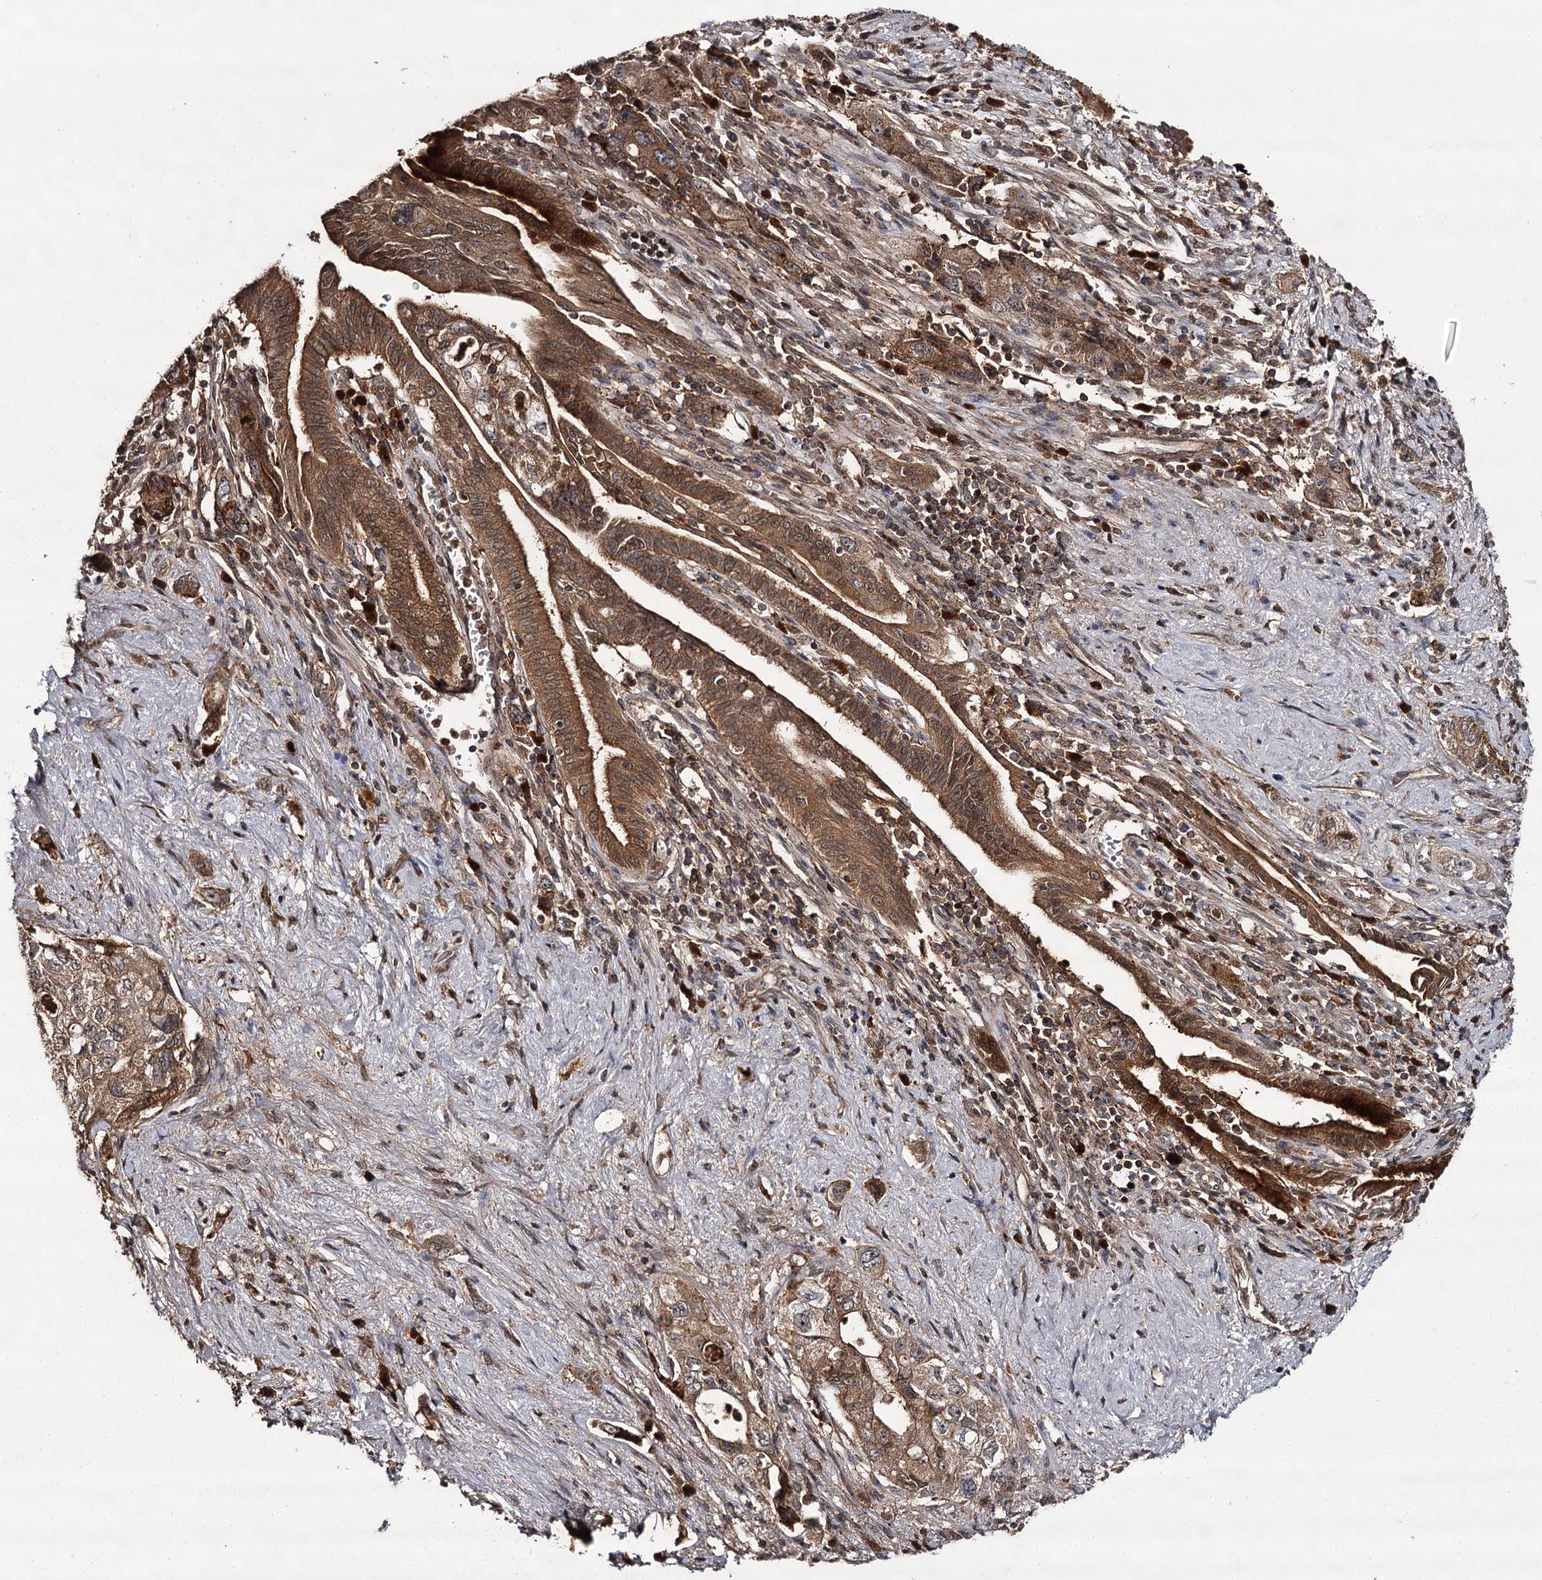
{"staining": {"intensity": "moderate", "quantity": ">75%", "location": "cytoplasmic/membranous"}, "tissue": "pancreatic cancer", "cell_type": "Tumor cells", "image_type": "cancer", "snomed": [{"axis": "morphology", "description": "Adenocarcinoma, NOS"}, {"axis": "topography", "description": "Pancreas"}], "caption": "Pancreatic adenocarcinoma tissue exhibits moderate cytoplasmic/membranous staining in about >75% of tumor cells The staining was performed using DAB, with brown indicating positive protein expression. Nuclei are stained blue with hematoxylin.", "gene": "TTC12", "patient": {"sex": "female", "age": 73}}